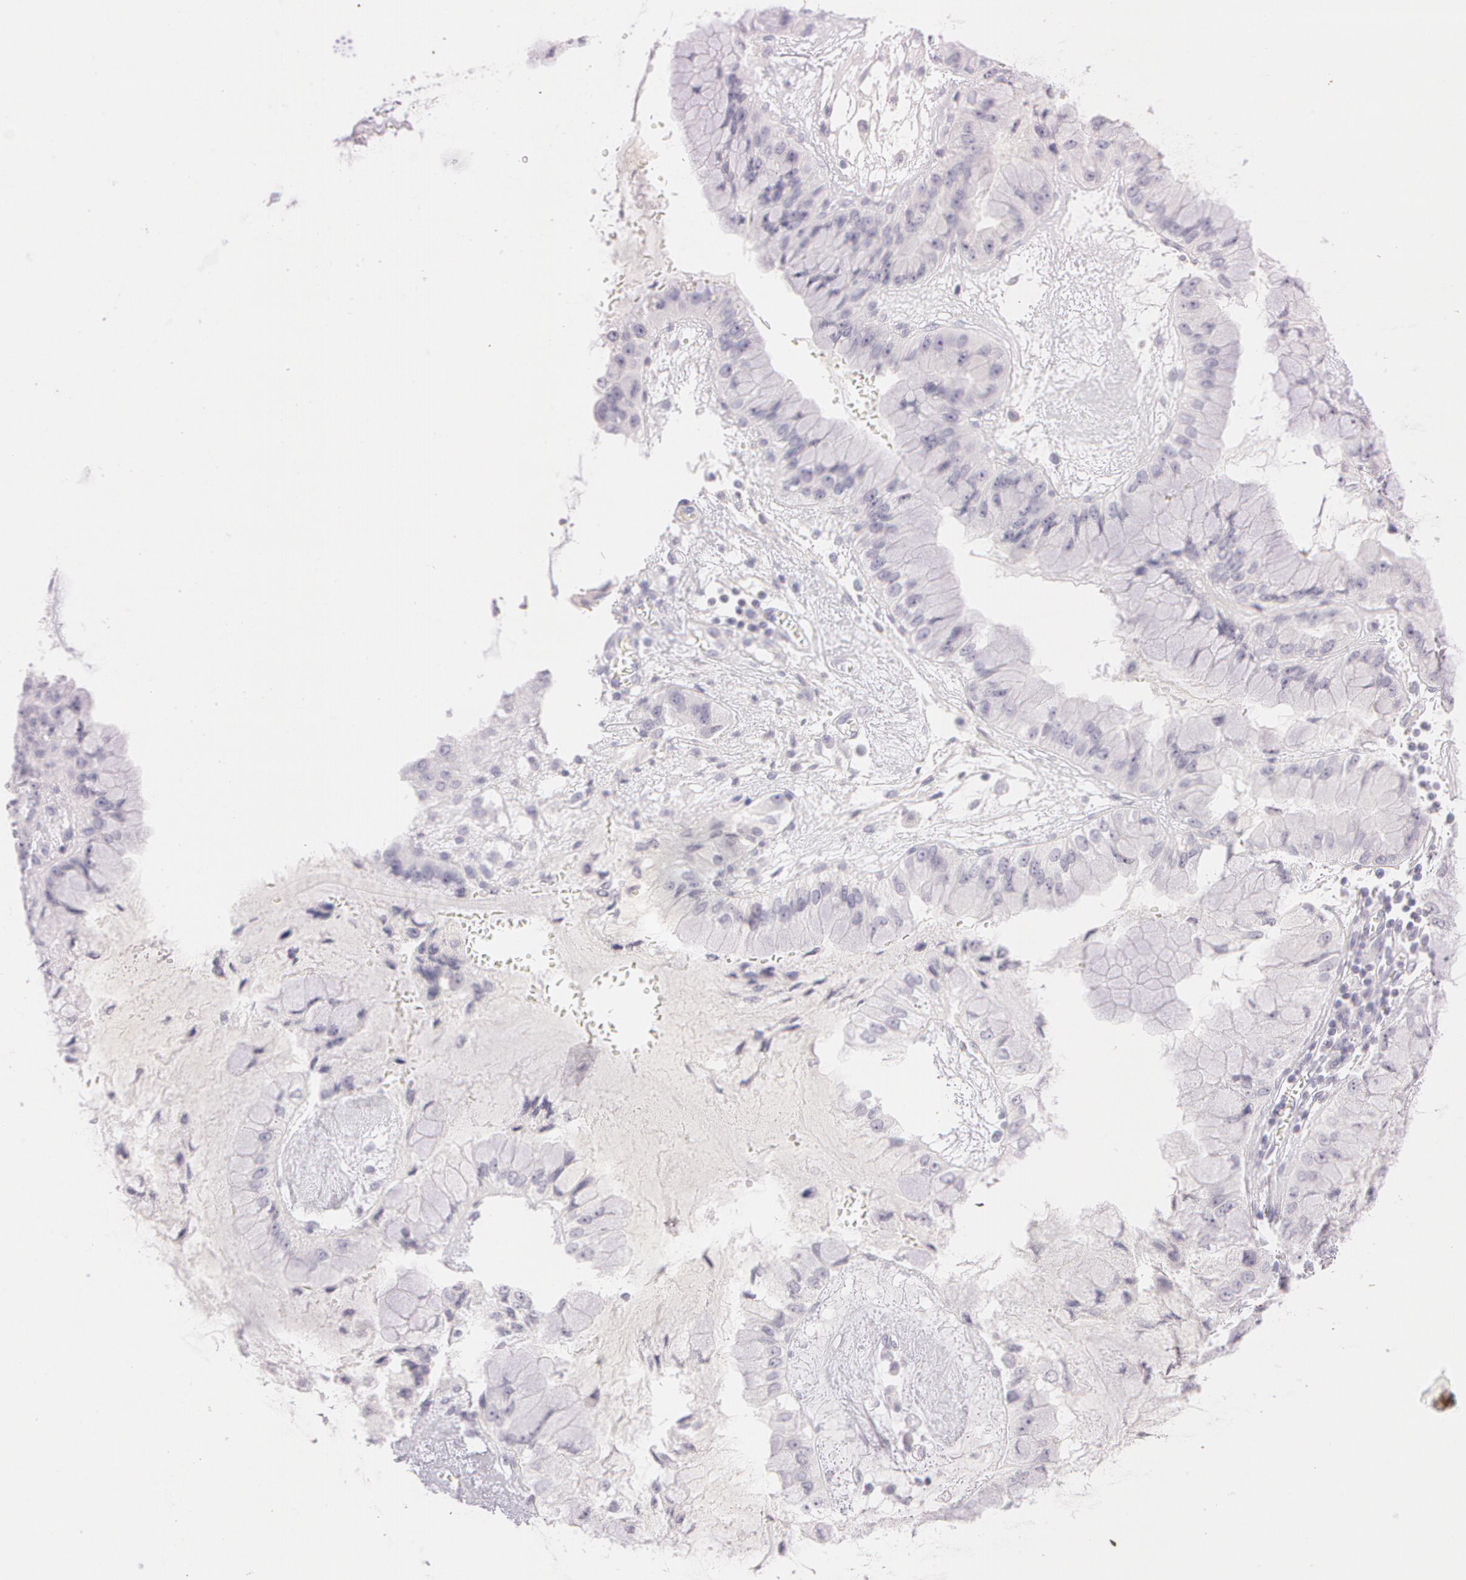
{"staining": {"intensity": "negative", "quantity": "none", "location": "none"}, "tissue": "liver cancer", "cell_type": "Tumor cells", "image_type": "cancer", "snomed": [{"axis": "morphology", "description": "Cholangiocarcinoma"}, {"axis": "topography", "description": "Liver"}], "caption": "High magnification brightfield microscopy of cholangiocarcinoma (liver) stained with DAB (brown) and counterstained with hematoxylin (blue): tumor cells show no significant positivity.", "gene": "OTC", "patient": {"sex": "female", "age": 79}}